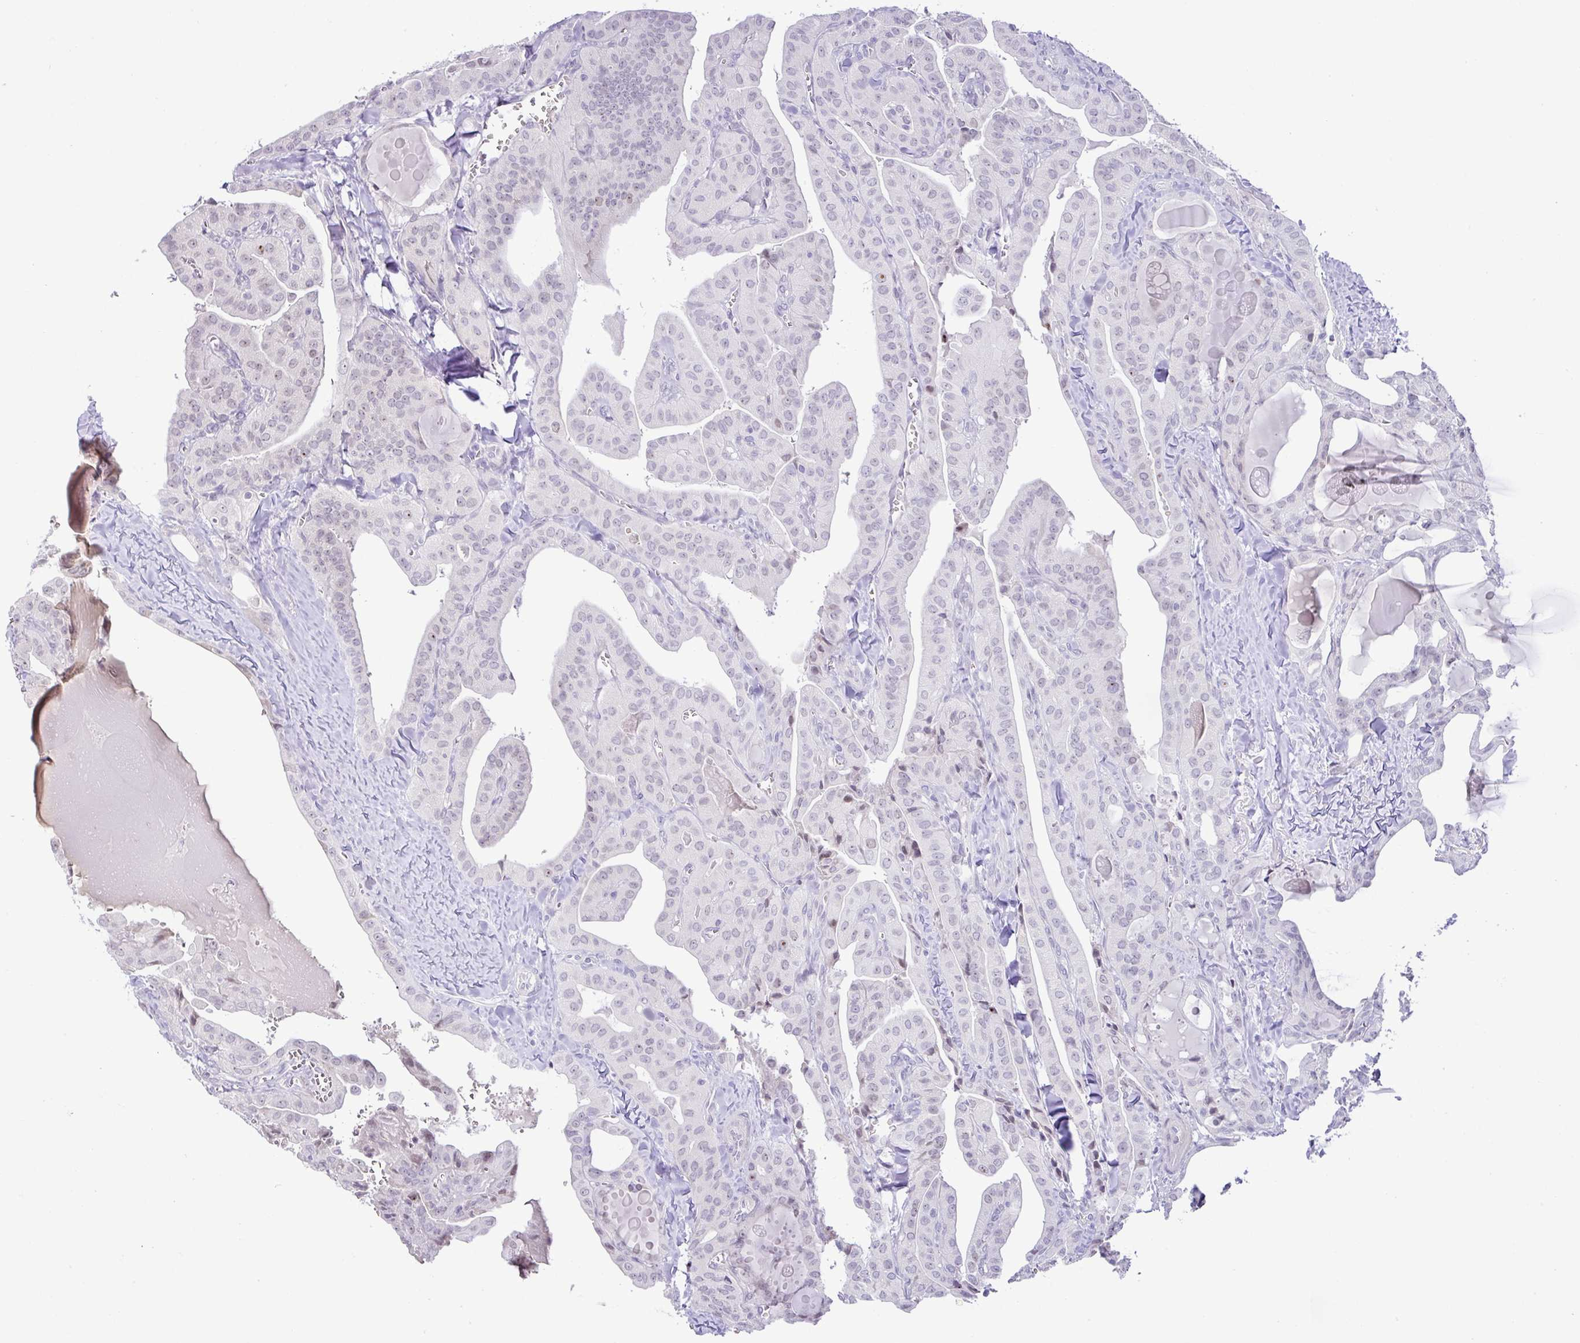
{"staining": {"intensity": "moderate", "quantity": "<25%", "location": "nuclear"}, "tissue": "thyroid cancer", "cell_type": "Tumor cells", "image_type": "cancer", "snomed": [{"axis": "morphology", "description": "Papillary adenocarcinoma, NOS"}, {"axis": "topography", "description": "Thyroid gland"}], "caption": "High-magnification brightfield microscopy of thyroid papillary adenocarcinoma stained with DAB (brown) and counterstained with hematoxylin (blue). tumor cells exhibit moderate nuclear positivity is identified in about<25% of cells.", "gene": "PARP2", "patient": {"sex": "male", "age": 52}}